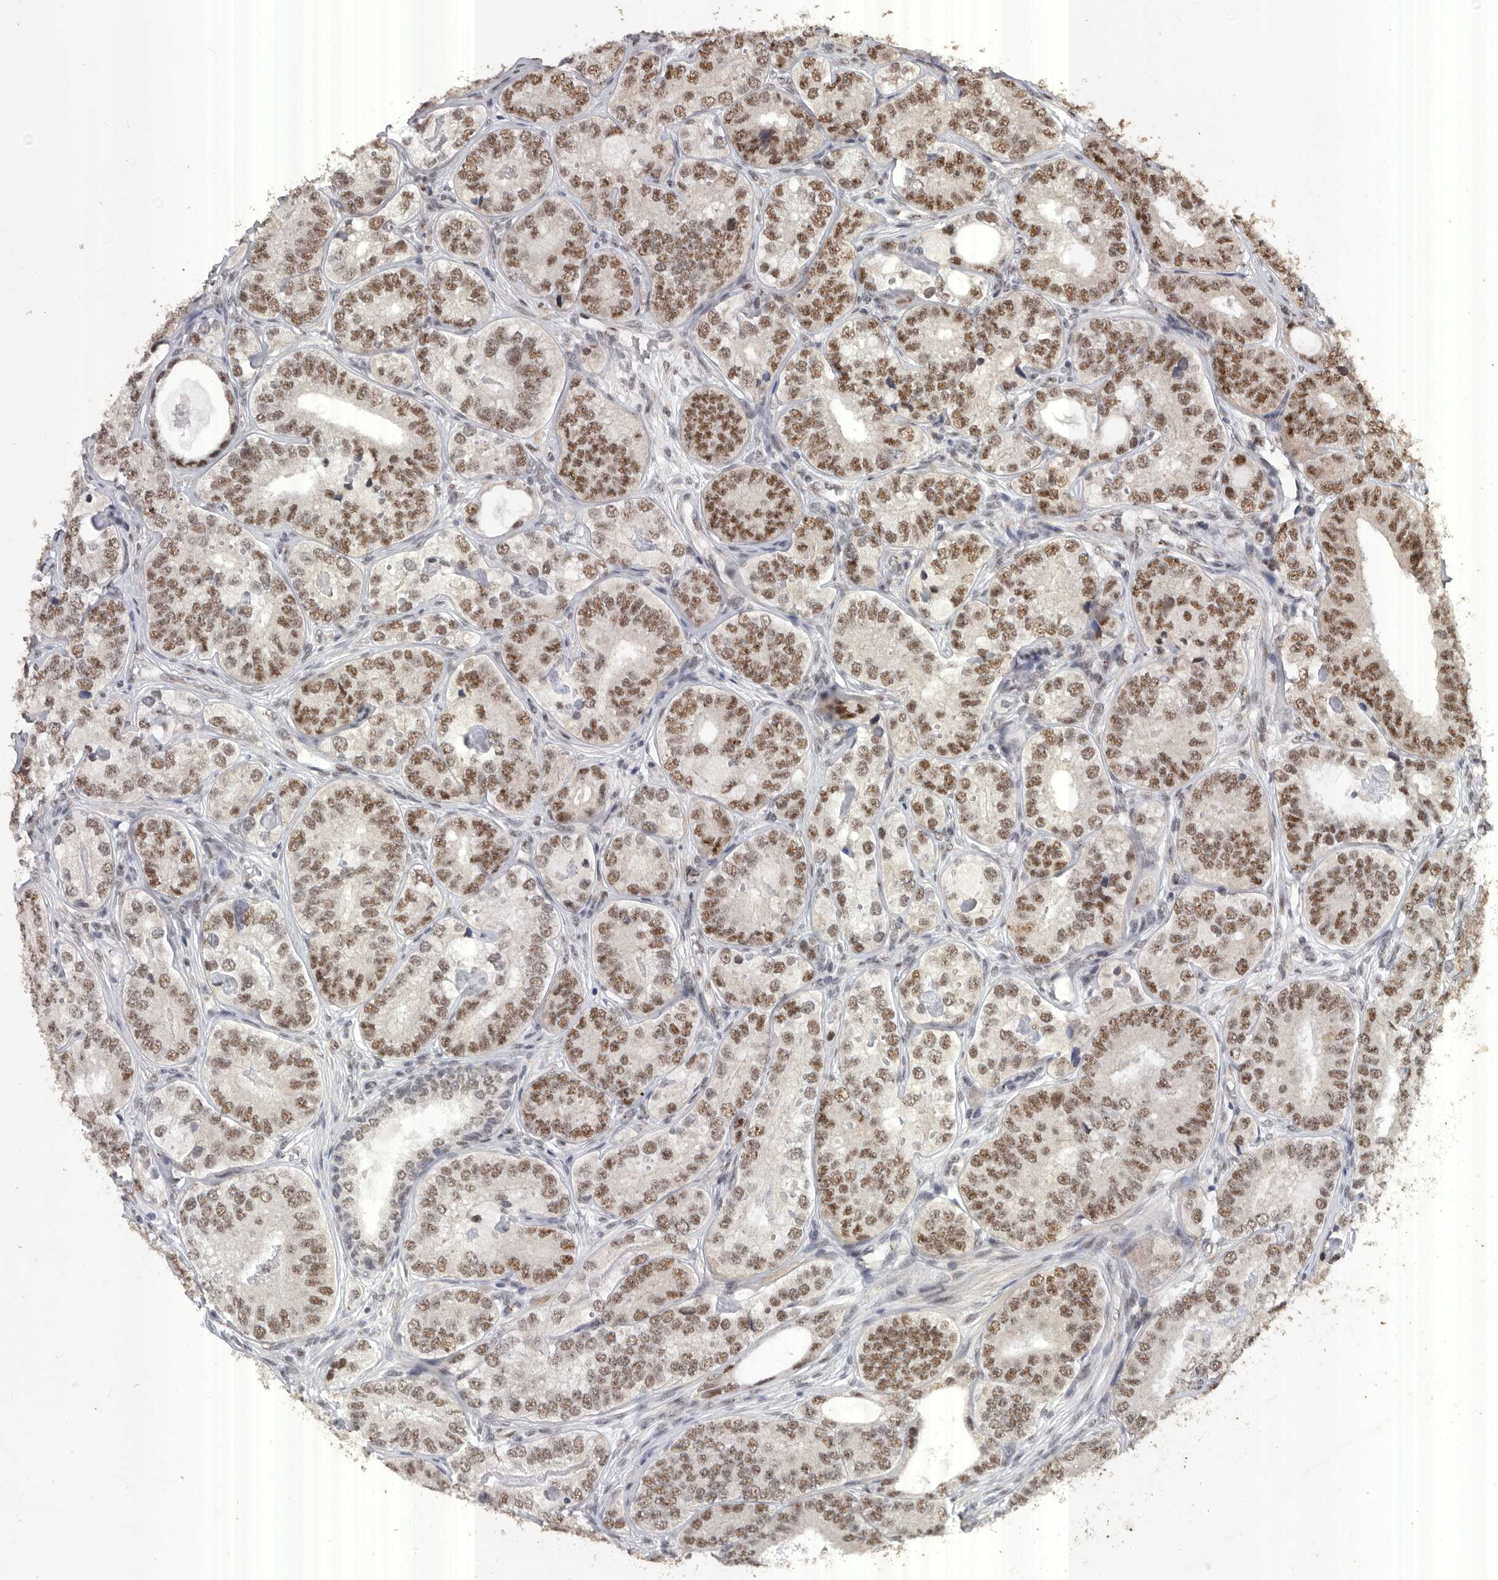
{"staining": {"intensity": "moderate", "quantity": ">75%", "location": "nuclear"}, "tissue": "prostate cancer", "cell_type": "Tumor cells", "image_type": "cancer", "snomed": [{"axis": "morphology", "description": "Adenocarcinoma, High grade"}, {"axis": "topography", "description": "Prostate"}], "caption": "Prostate cancer (high-grade adenocarcinoma) tissue demonstrates moderate nuclear staining in about >75% of tumor cells", "gene": "PPP1R10", "patient": {"sex": "male", "age": 56}}